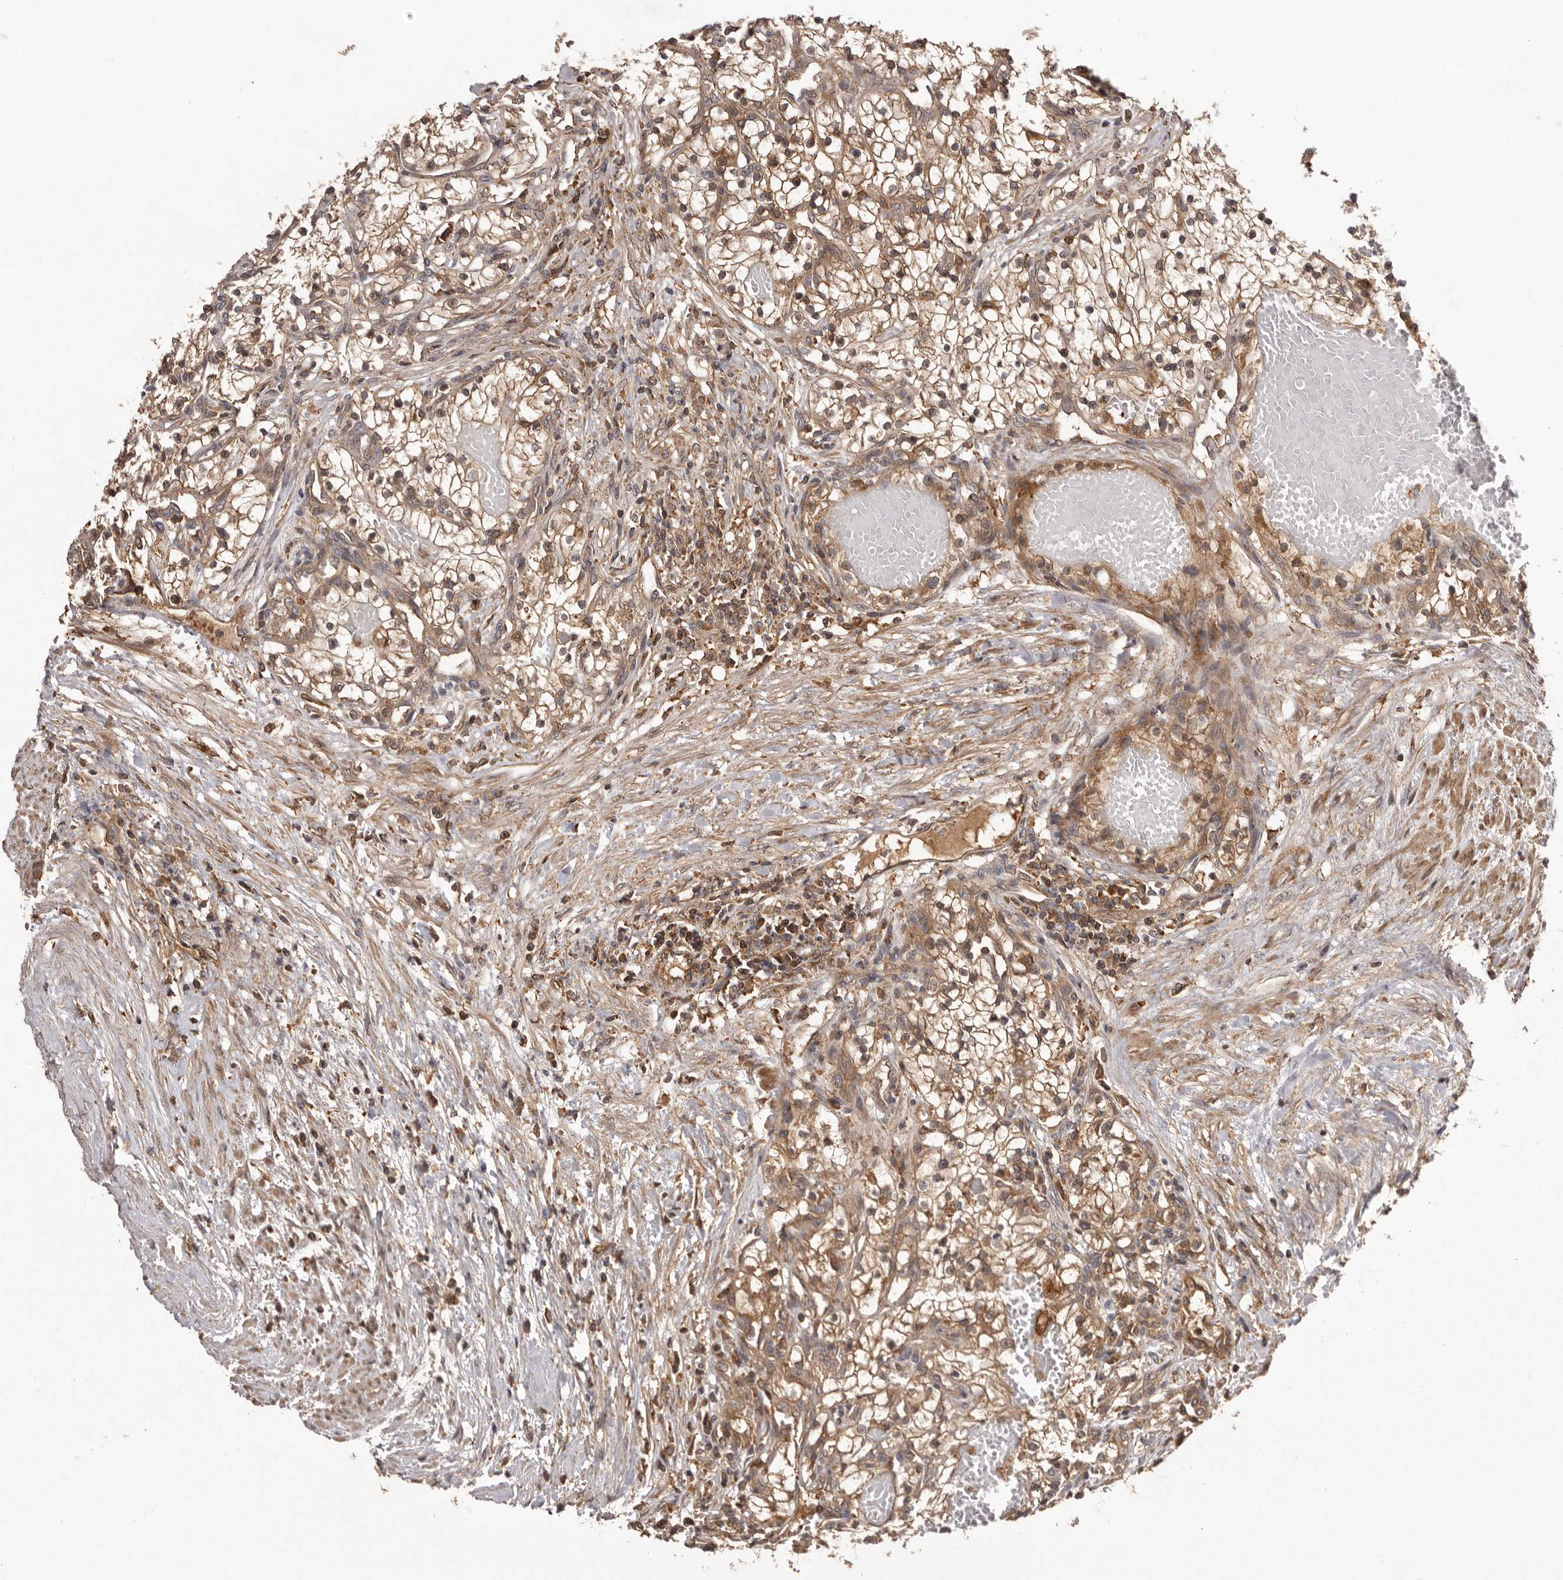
{"staining": {"intensity": "moderate", "quantity": ">75%", "location": "cytoplasmic/membranous"}, "tissue": "renal cancer", "cell_type": "Tumor cells", "image_type": "cancer", "snomed": [{"axis": "morphology", "description": "Normal tissue, NOS"}, {"axis": "morphology", "description": "Adenocarcinoma, NOS"}, {"axis": "topography", "description": "Kidney"}], "caption": "Protein expression analysis of renal cancer (adenocarcinoma) shows moderate cytoplasmic/membranous positivity in about >75% of tumor cells.", "gene": "SLC22A3", "patient": {"sex": "male", "age": 68}}